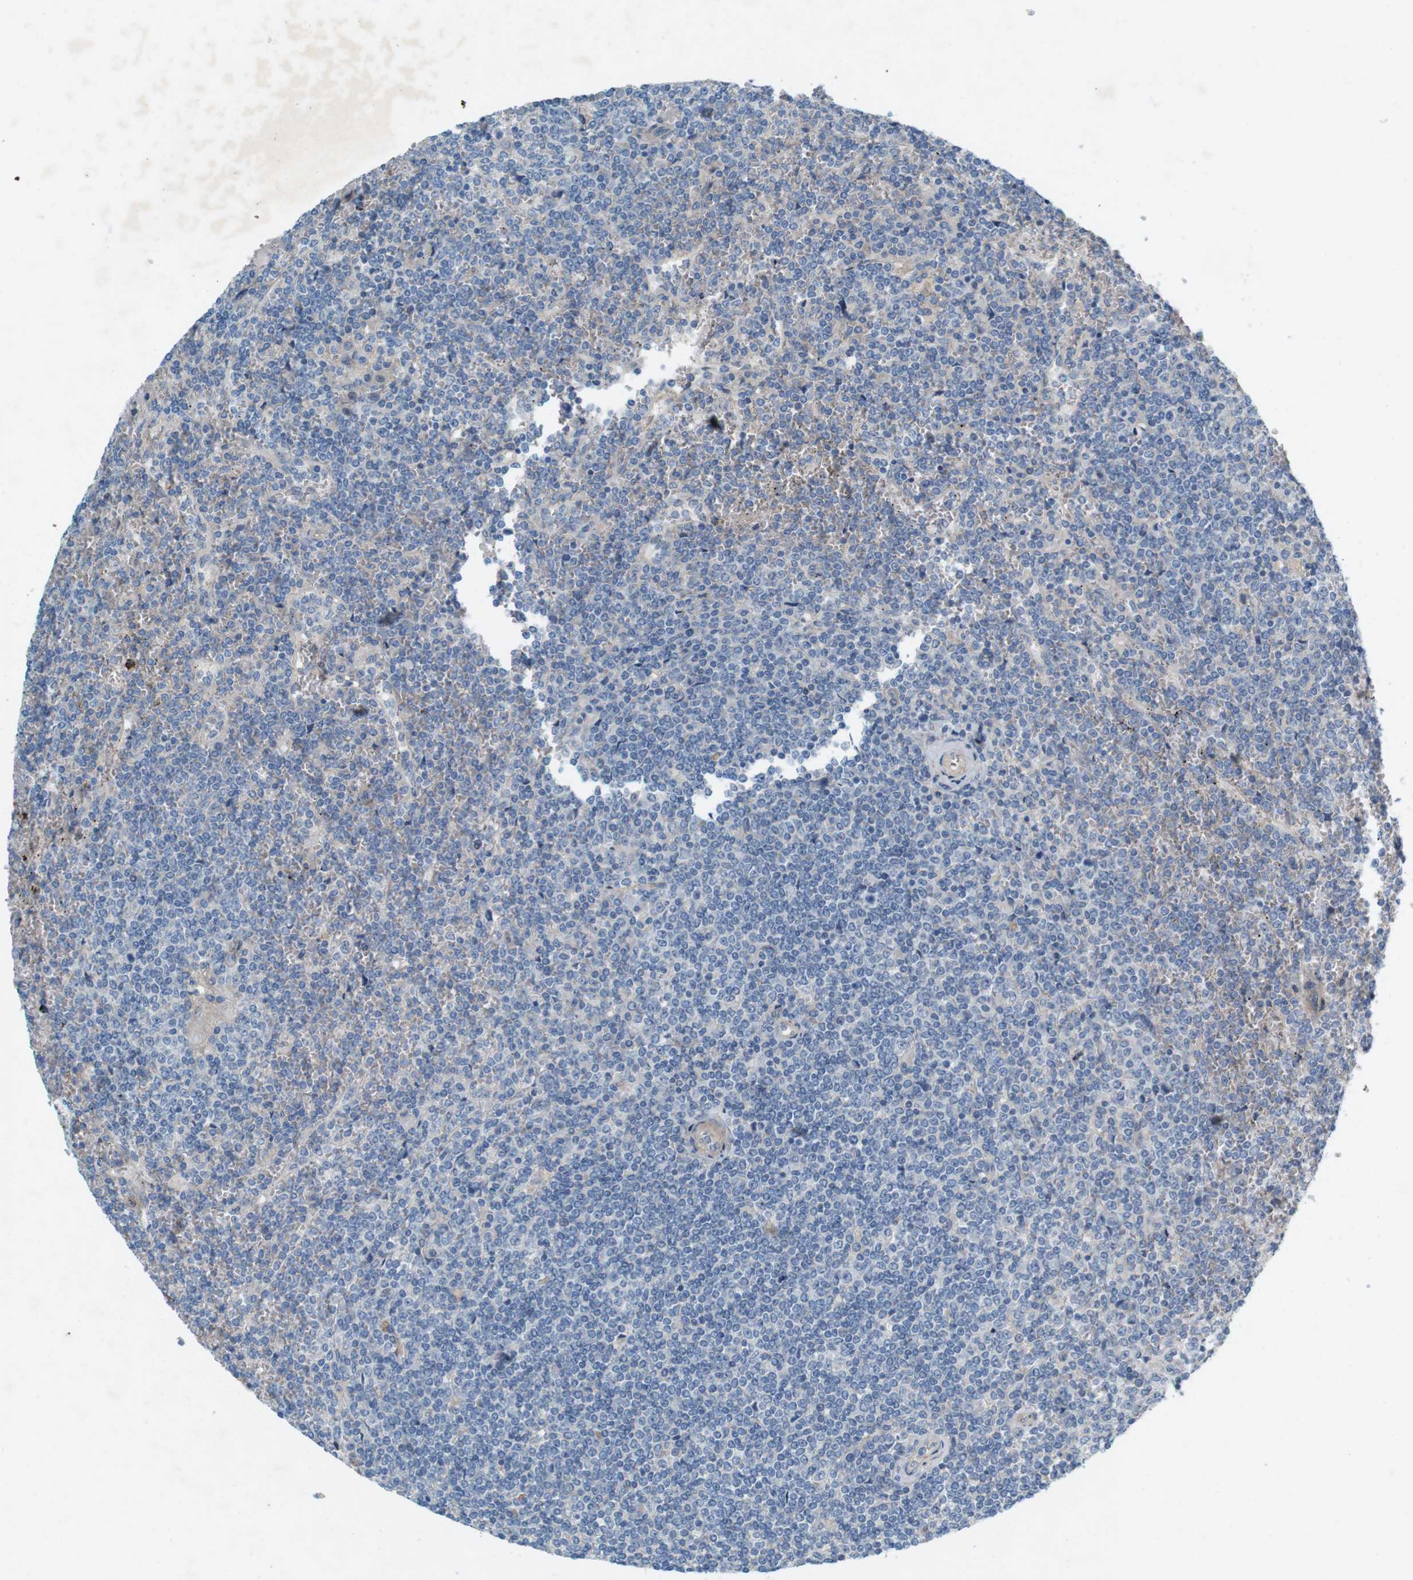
{"staining": {"intensity": "negative", "quantity": "none", "location": "none"}, "tissue": "lymphoma", "cell_type": "Tumor cells", "image_type": "cancer", "snomed": [{"axis": "morphology", "description": "Malignant lymphoma, non-Hodgkin's type, Low grade"}, {"axis": "topography", "description": "Spleen"}], "caption": "Immunohistochemical staining of human malignant lymphoma, non-Hodgkin's type (low-grade) demonstrates no significant expression in tumor cells.", "gene": "PVR", "patient": {"sex": "female", "age": 19}}